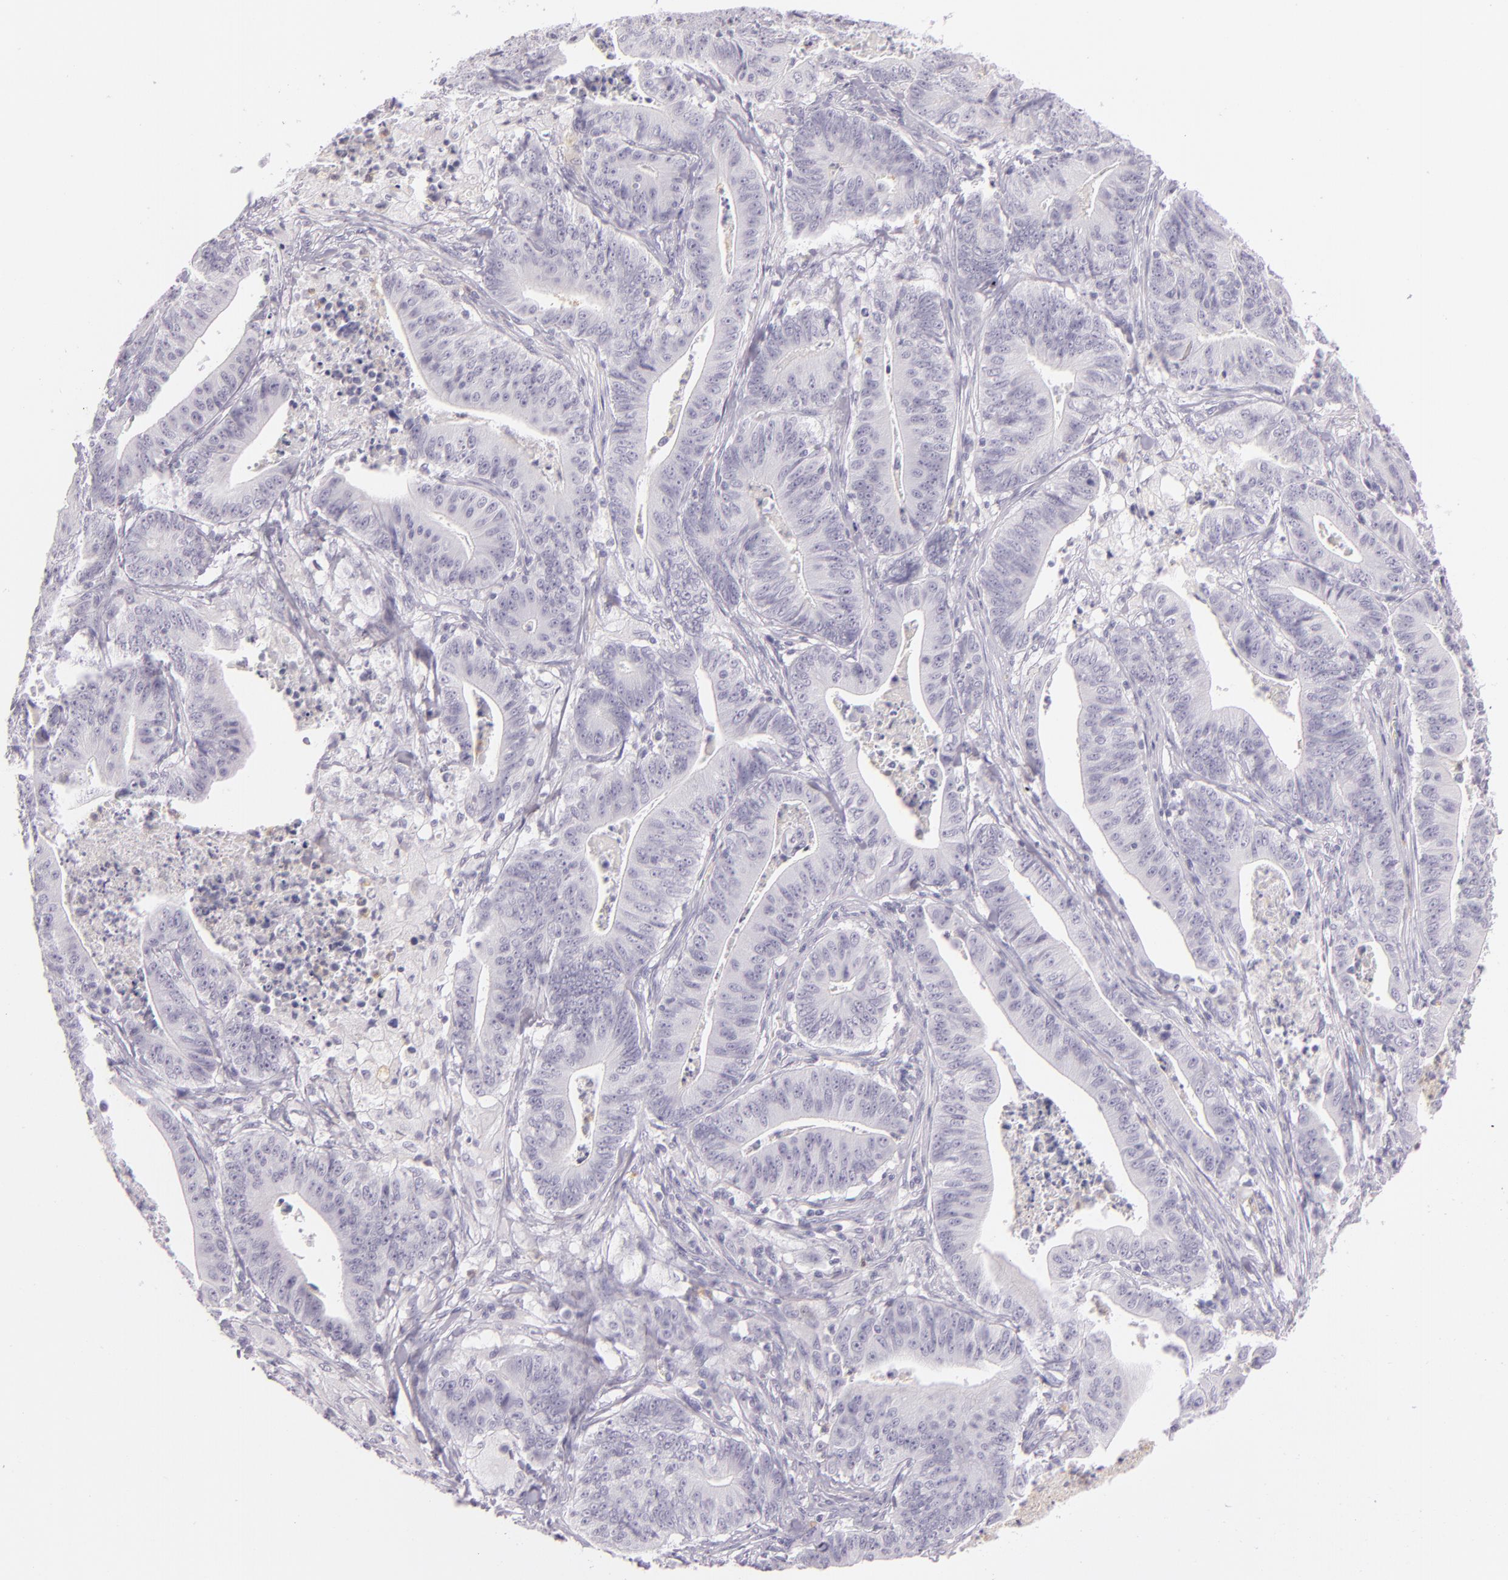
{"staining": {"intensity": "negative", "quantity": "none", "location": "none"}, "tissue": "stomach cancer", "cell_type": "Tumor cells", "image_type": "cancer", "snomed": [{"axis": "morphology", "description": "Adenocarcinoma, NOS"}, {"axis": "topography", "description": "Stomach, lower"}], "caption": "Immunohistochemical staining of human adenocarcinoma (stomach) displays no significant positivity in tumor cells.", "gene": "CBS", "patient": {"sex": "female", "age": 86}}